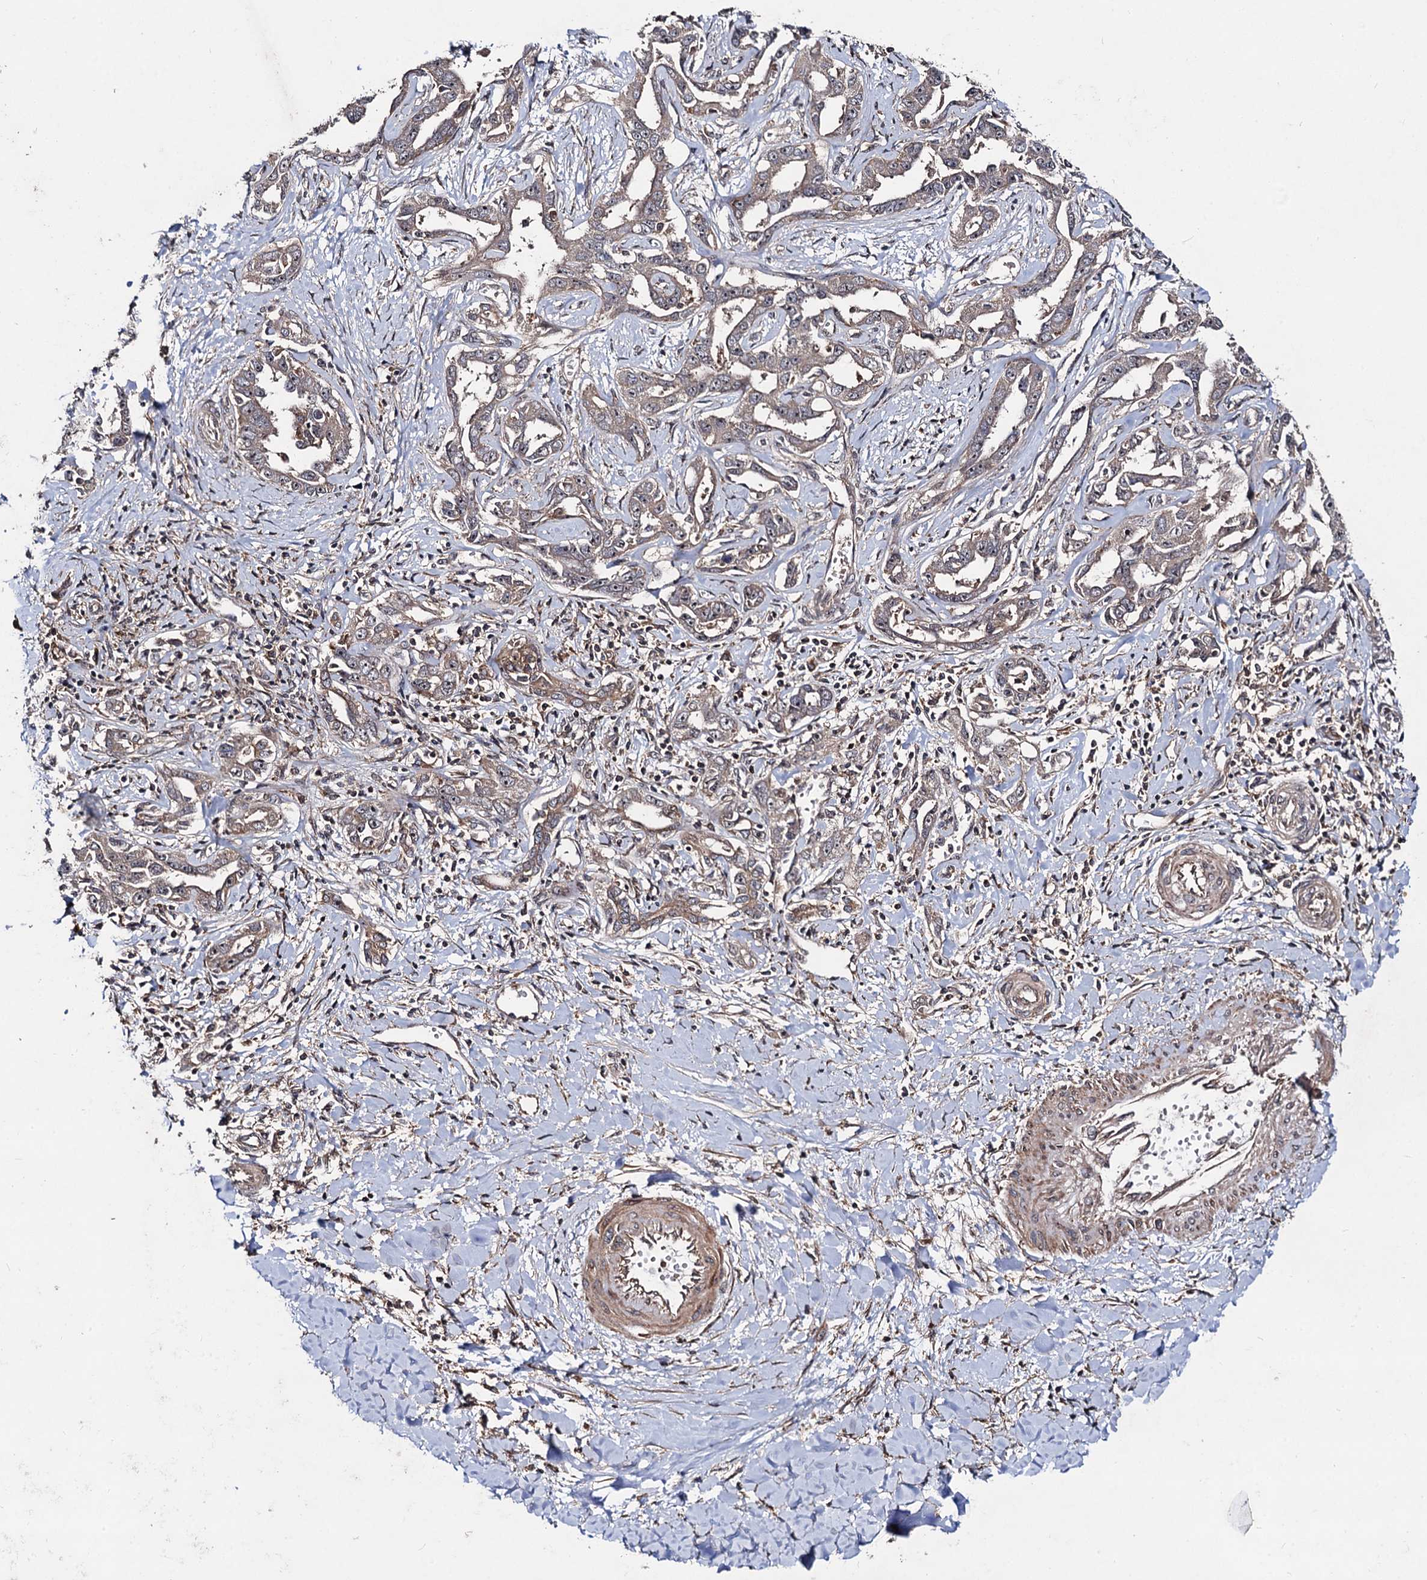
{"staining": {"intensity": "weak", "quantity": ">75%", "location": "cytoplasmic/membranous"}, "tissue": "liver cancer", "cell_type": "Tumor cells", "image_type": "cancer", "snomed": [{"axis": "morphology", "description": "Cholangiocarcinoma"}, {"axis": "topography", "description": "Liver"}], "caption": "This micrograph shows liver cholangiocarcinoma stained with immunohistochemistry to label a protein in brown. The cytoplasmic/membranous of tumor cells show weak positivity for the protein. Nuclei are counter-stained blue.", "gene": "KXD1", "patient": {"sex": "male", "age": 59}}